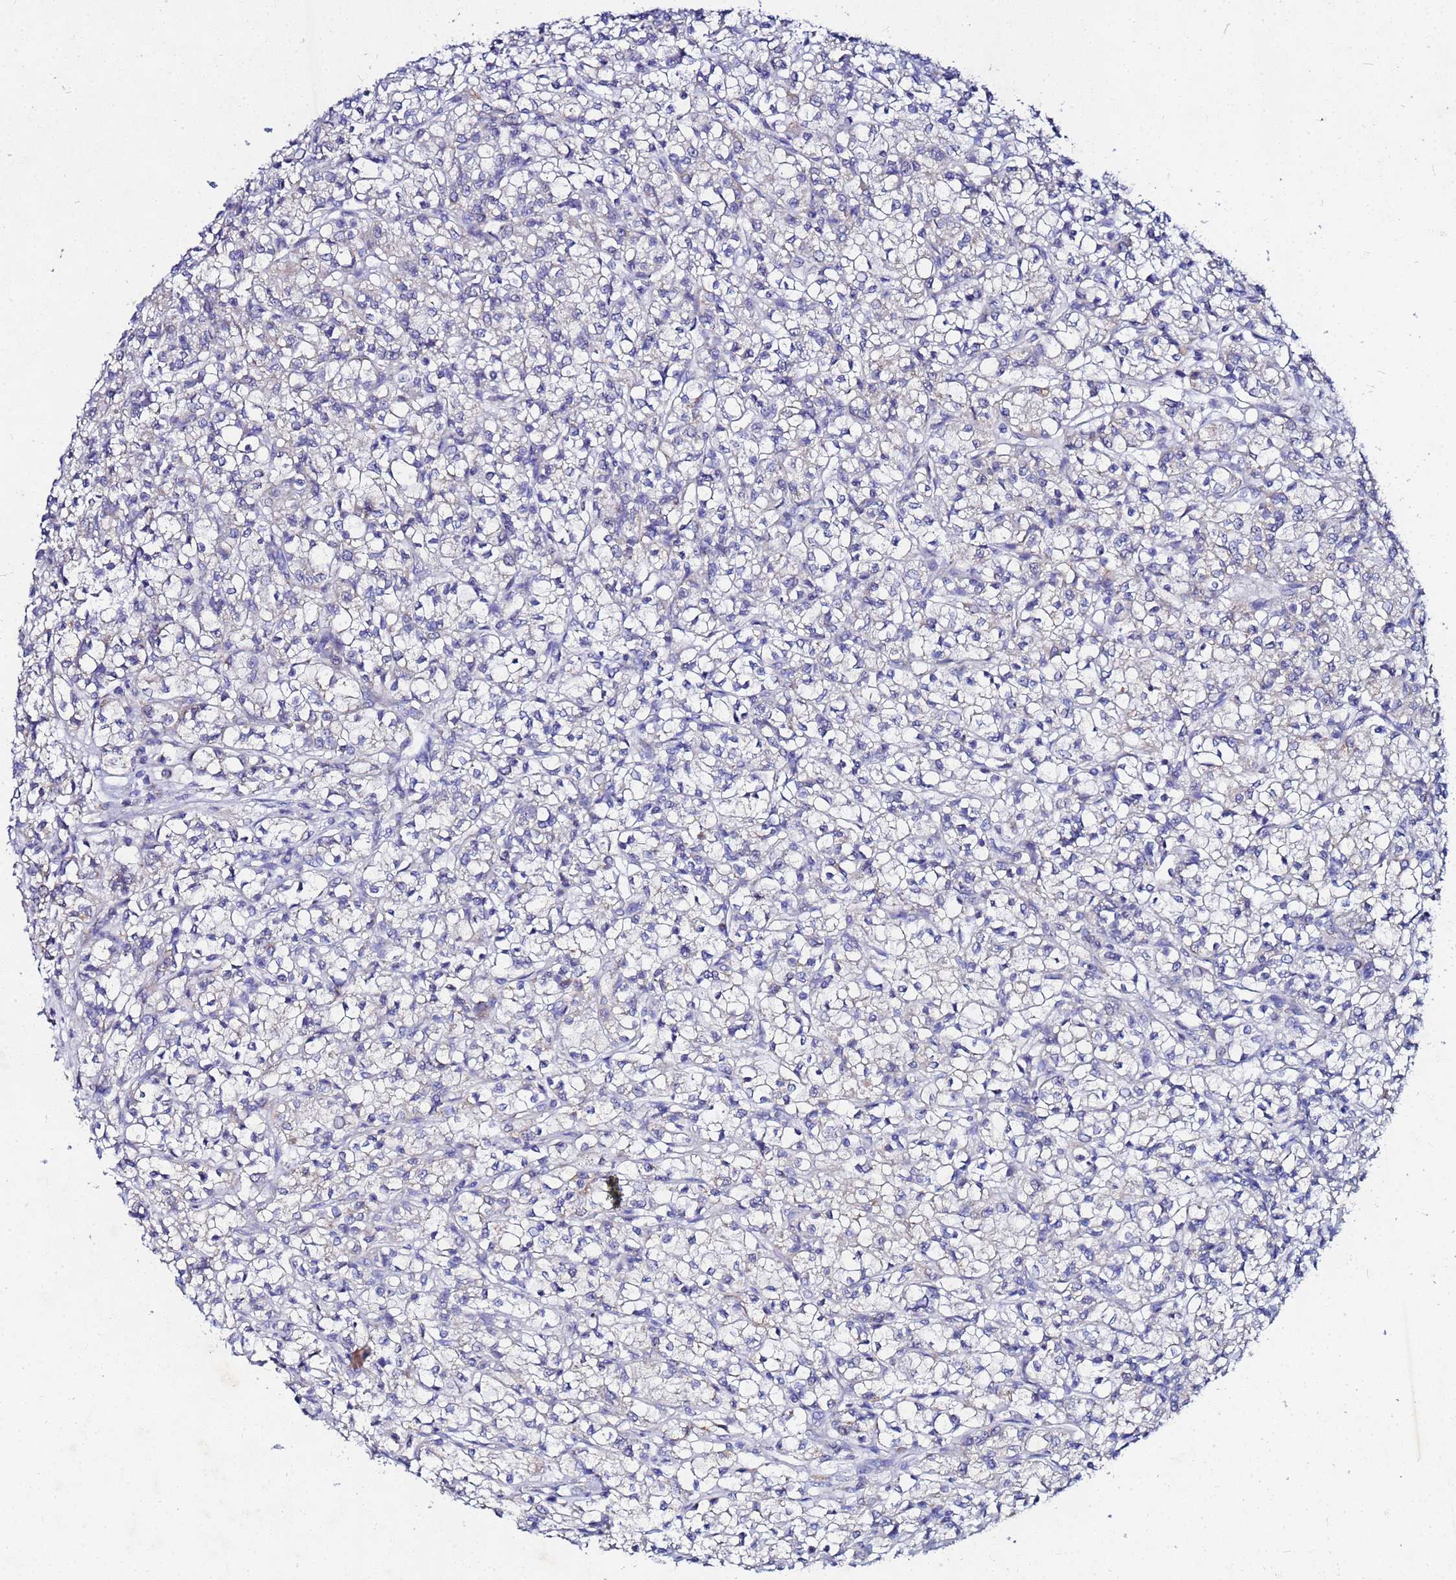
{"staining": {"intensity": "negative", "quantity": "none", "location": "none"}, "tissue": "renal cancer", "cell_type": "Tumor cells", "image_type": "cancer", "snomed": [{"axis": "morphology", "description": "Adenocarcinoma, NOS"}, {"axis": "topography", "description": "Kidney"}], "caption": "Image shows no significant protein staining in tumor cells of renal cancer.", "gene": "FAHD2A", "patient": {"sex": "female", "age": 59}}